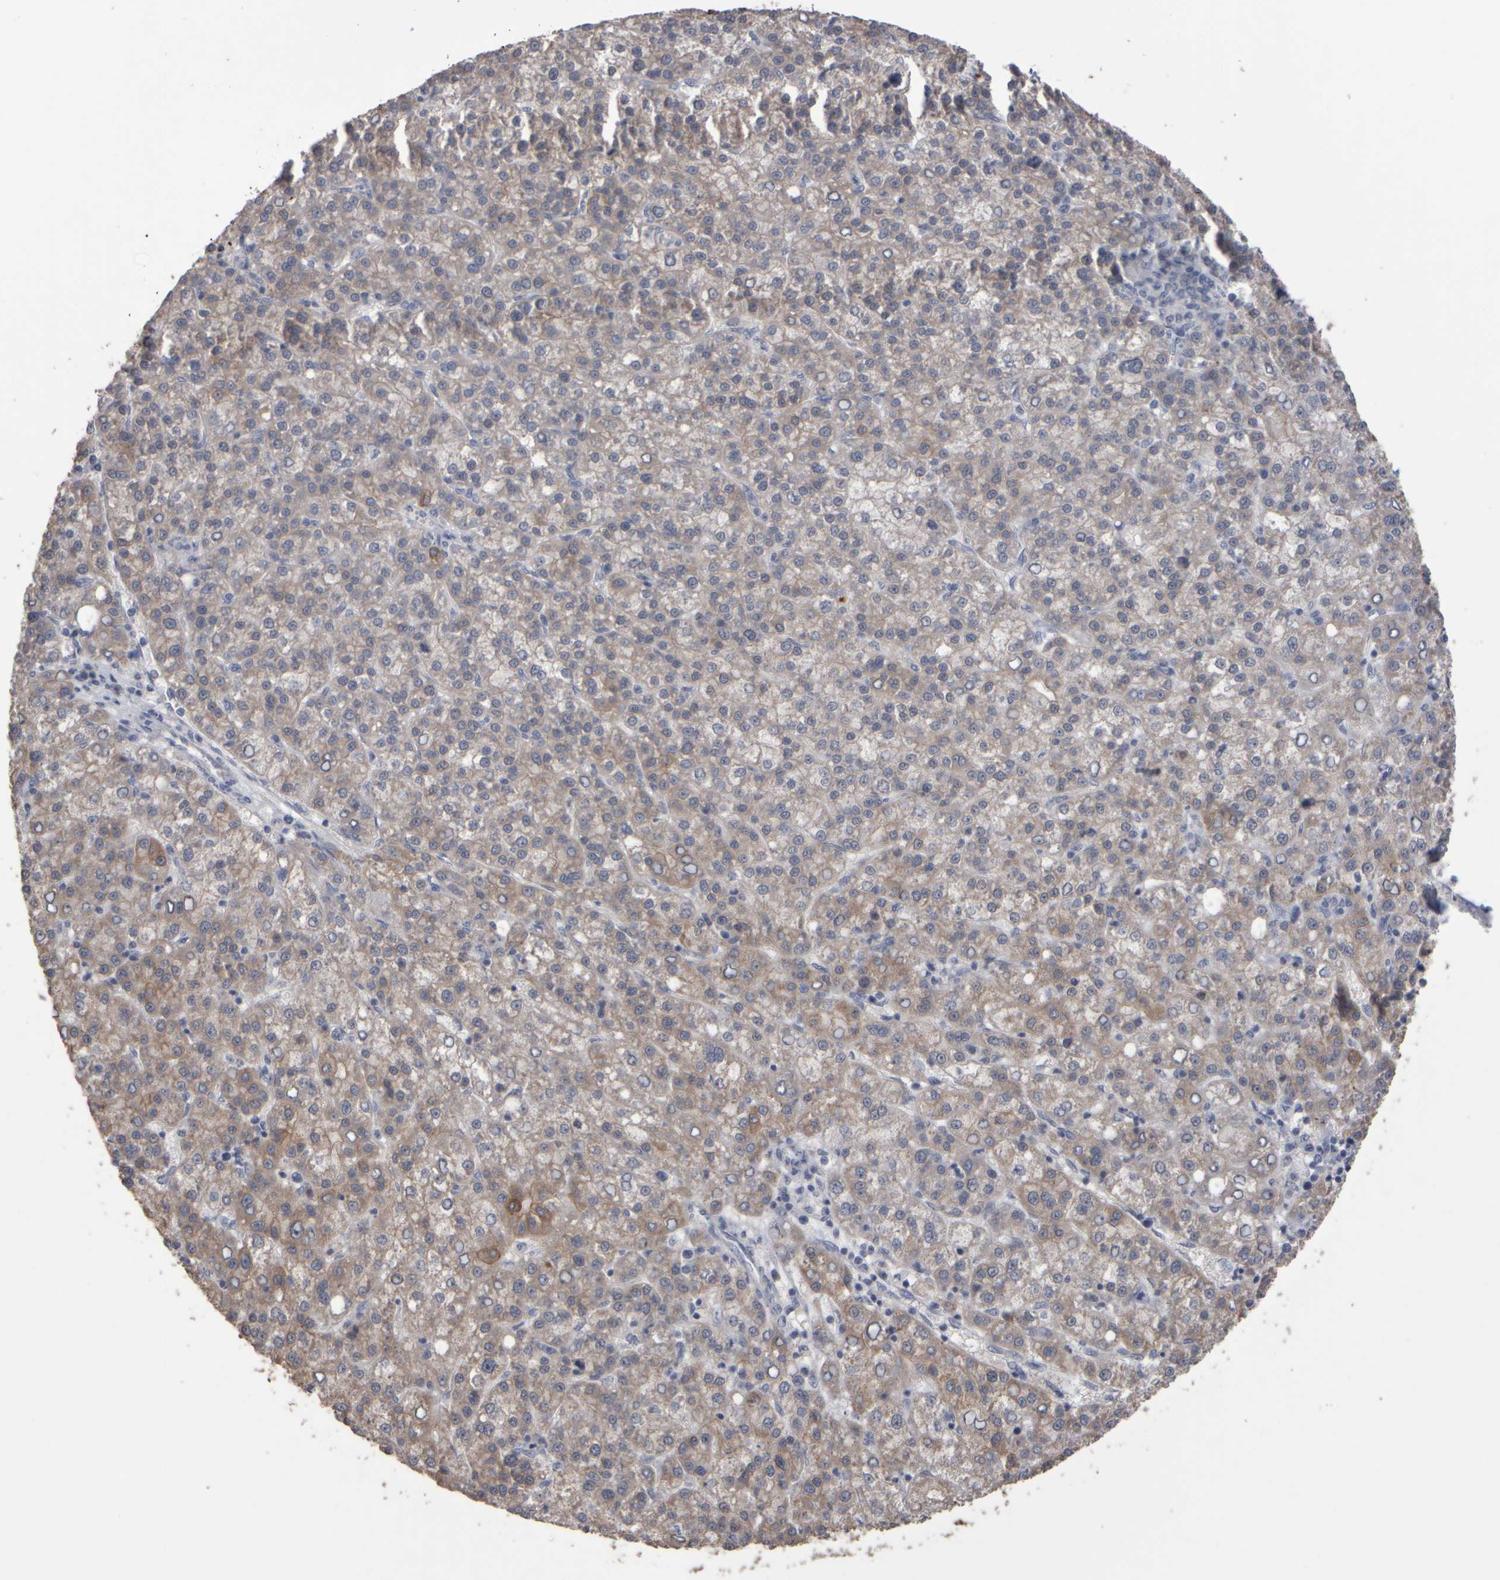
{"staining": {"intensity": "weak", "quantity": ">75%", "location": "cytoplasmic/membranous"}, "tissue": "liver cancer", "cell_type": "Tumor cells", "image_type": "cancer", "snomed": [{"axis": "morphology", "description": "Carcinoma, Hepatocellular, NOS"}, {"axis": "topography", "description": "Liver"}], "caption": "Liver cancer stained with DAB (3,3'-diaminobenzidine) immunohistochemistry shows low levels of weak cytoplasmic/membranous expression in approximately >75% of tumor cells.", "gene": "EPHX2", "patient": {"sex": "female", "age": 58}}